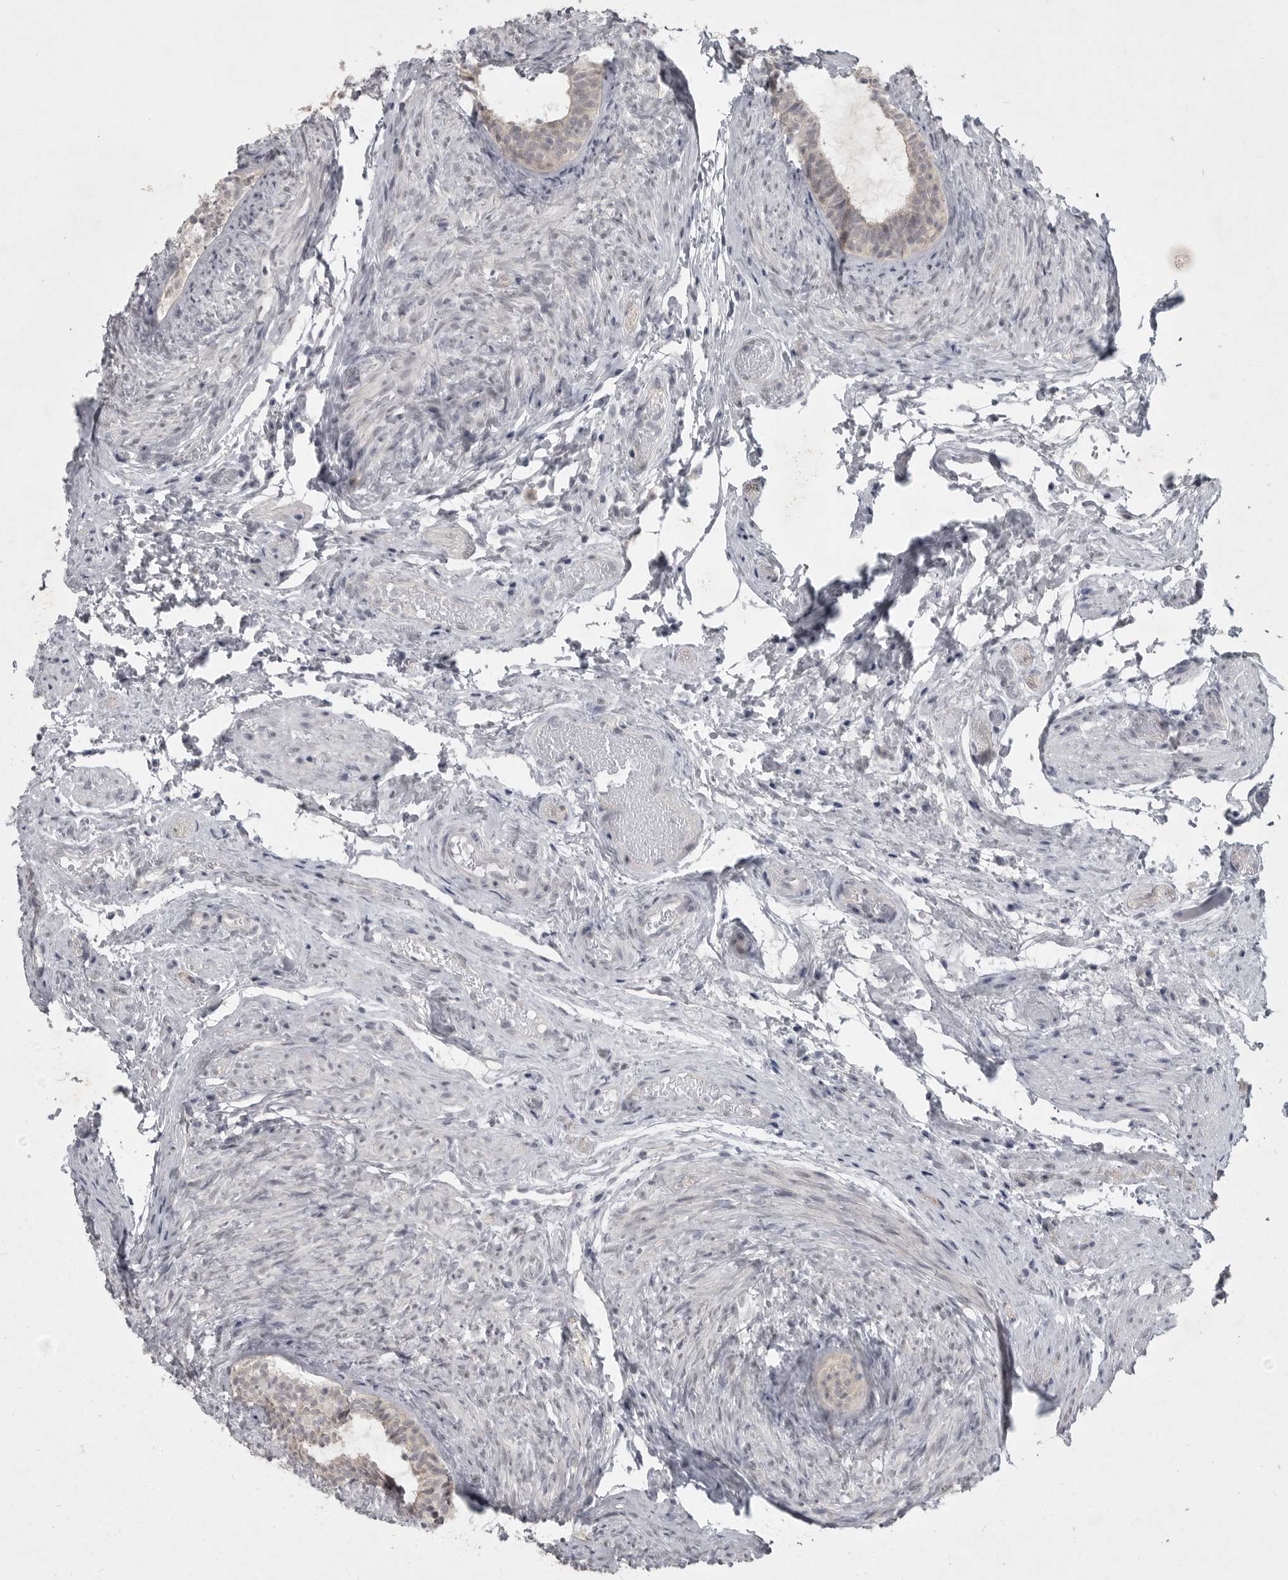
{"staining": {"intensity": "moderate", "quantity": "25%-75%", "location": "cytoplasmic/membranous"}, "tissue": "epididymis", "cell_type": "Glandular cells", "image_type": "normal", "snomed": [{"axis": "morphology", "description": "Normal tissue, NOS"}, {"axis": "topography", "description": "Epididymis"}], "caption": "A micrograph showing moderate cytoplasmic/membranous positivity in about 25%-75% of glandular cells in normal epididymis, as visualized by brown immunohistochemical staining.", "gene": "PHF13", "patient": {"sex": "male", "age": 5}}